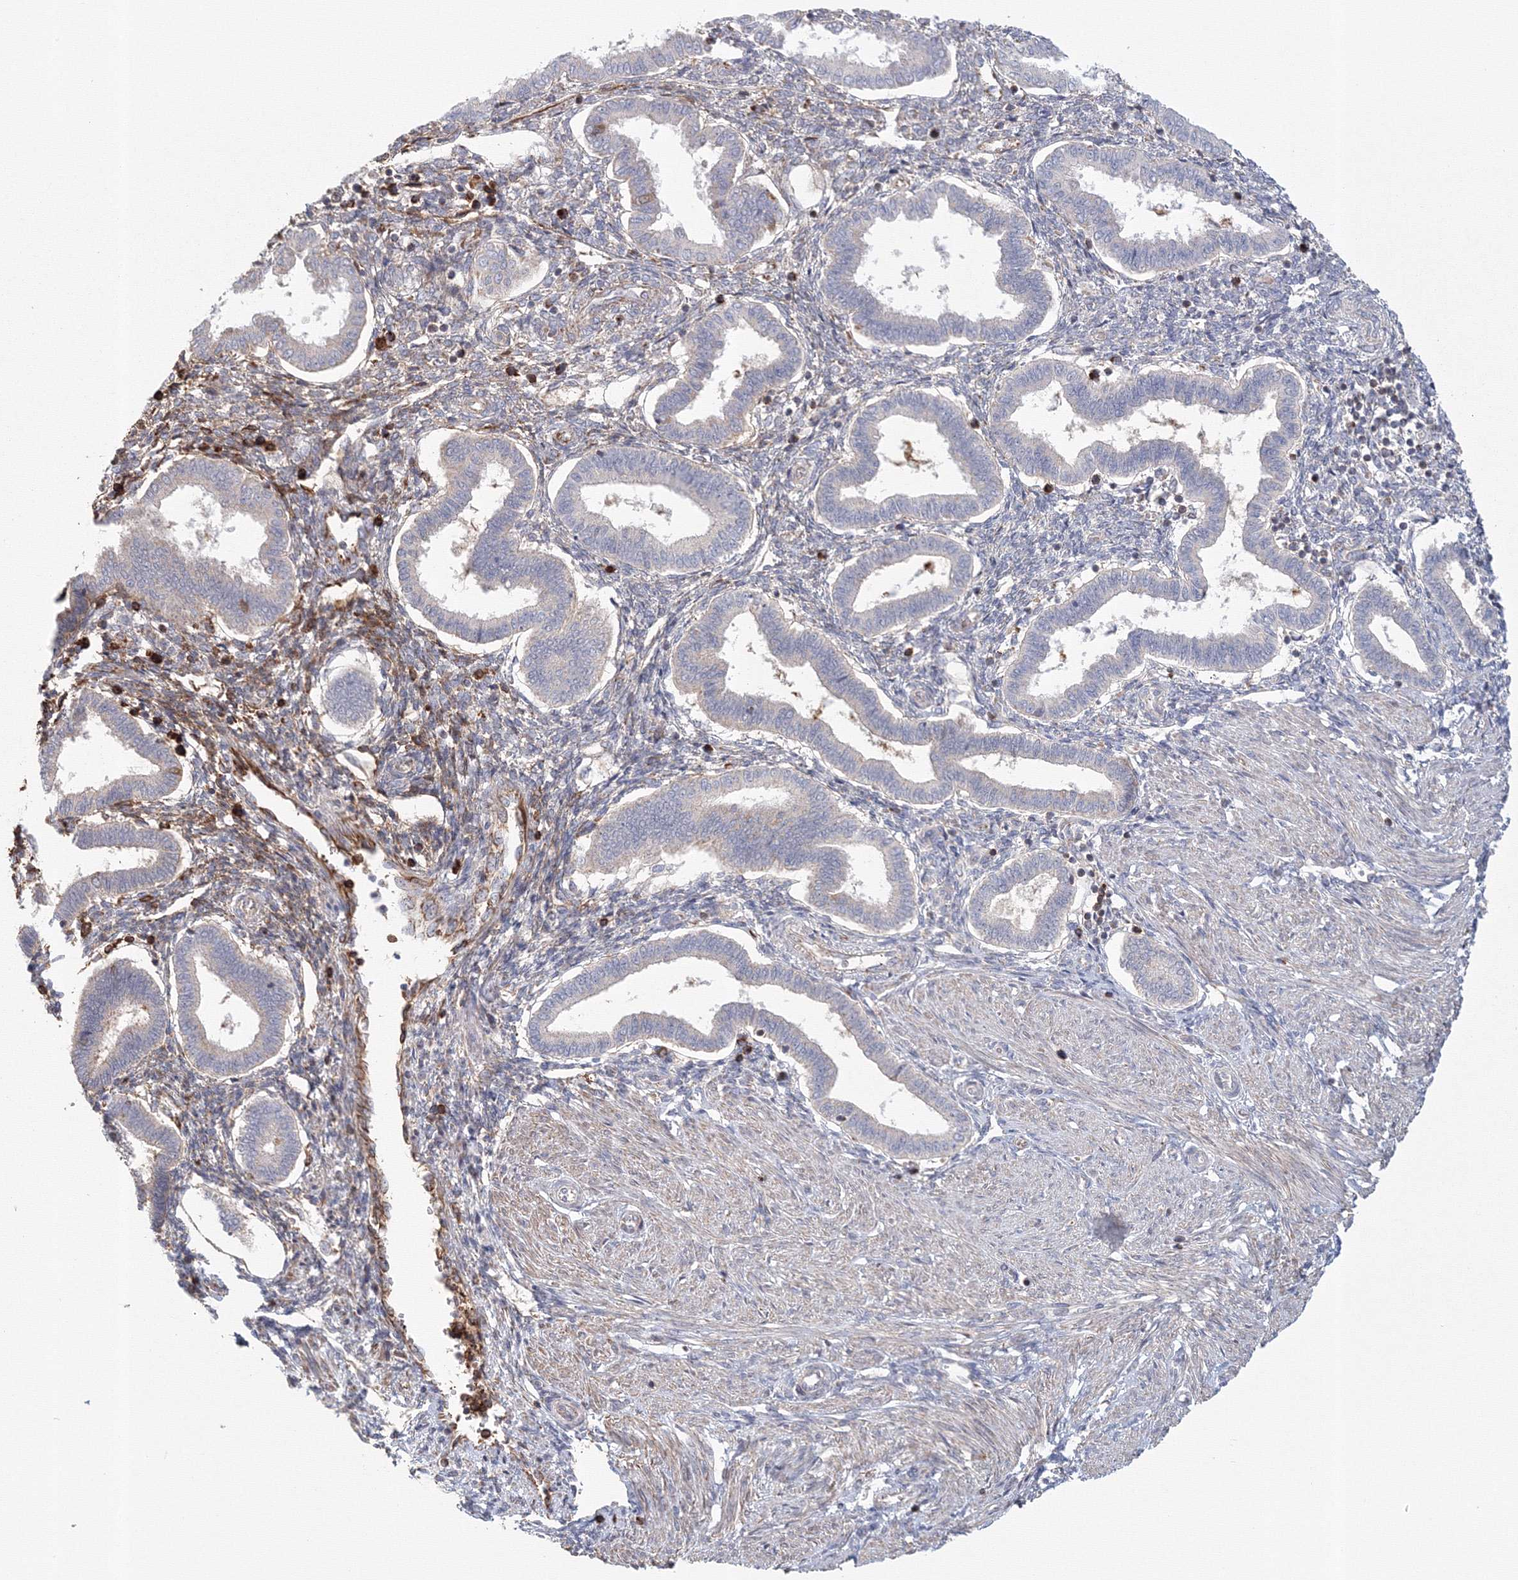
{"staining": {"intensity": "moderate", "quantity": "<25%", "location": "cytoplasmic/membranous"}, "tissue": "endometrium", "cell_type": "Cells in endometrial stroma", "image_type": "normal", "snomed": [{"axis": "morphology", "description": "Normal tissue, NOS"}, {"axis": "topography", "description": "Endometrium"}], "caption": "Cells in endometrial stroma exhibit low levels of moderate cytoplasmic/membranous staining in about <25% of cells in unremarkable endometrium. Ihc stains the protein of interest in brown and the nuclei are stained blue.", "gene": "GRPEL1", "patient": {"sex": "female", "age": 24}}